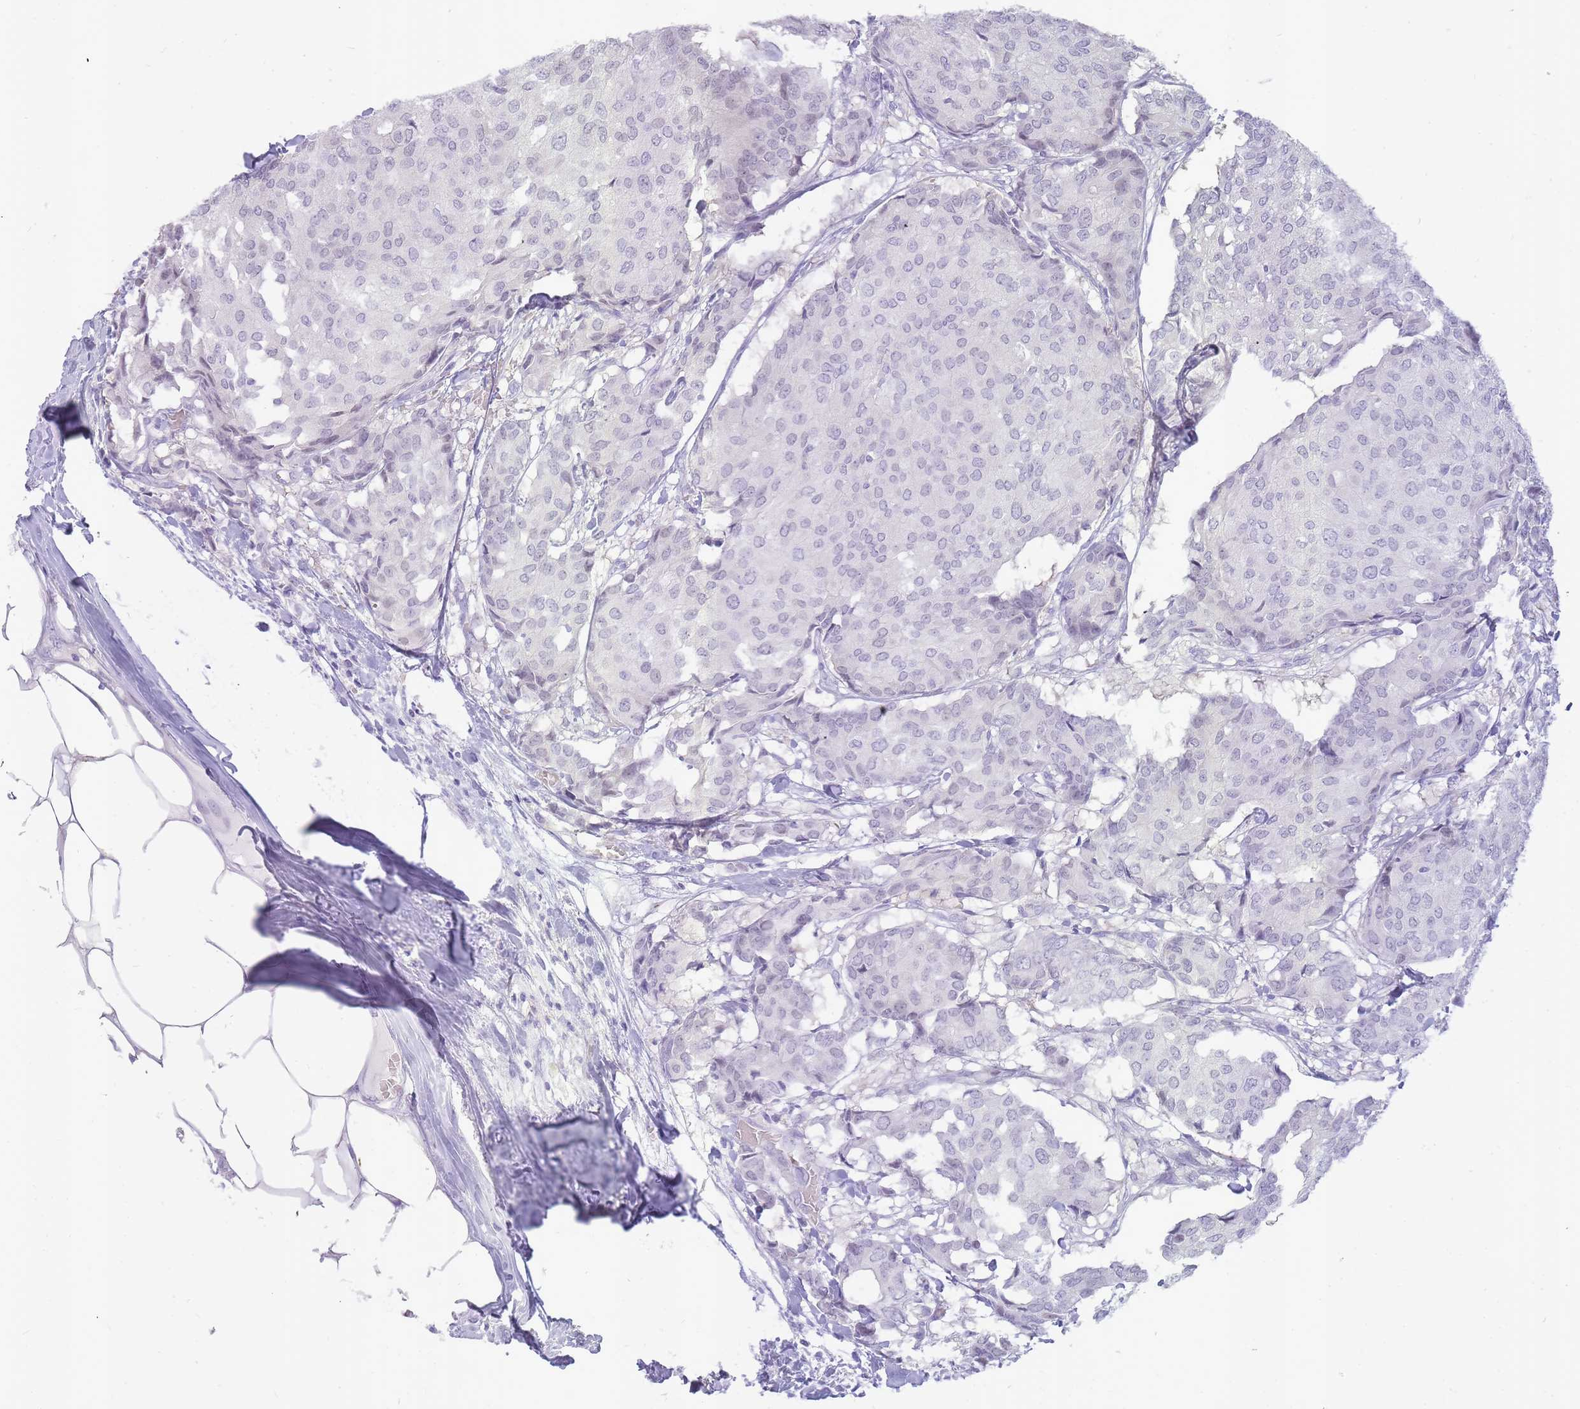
{"staining": {"intensity": "negative", "quantity": "none", "location": "none"}, "tissue": "breast cancer", "cell_type": "Tumor cells", "image_type": "cancer", "snomed": [{"axis": "morphology", "description": "Duct carcinoma"}, {"axis": "topography", "description": "Breast"}], "caption": "There is no significant expression in tumor cells of intraductal carcinoma (breast). Brightfield microscopy of immunohistochemistry (IHC) stained with DAB (3,3'-diaminobenzidine) (brown) and hematoxylin (blue), captured at high magnification.", "gene": "INS", "patient": {"sex": "female", "age": 75}}